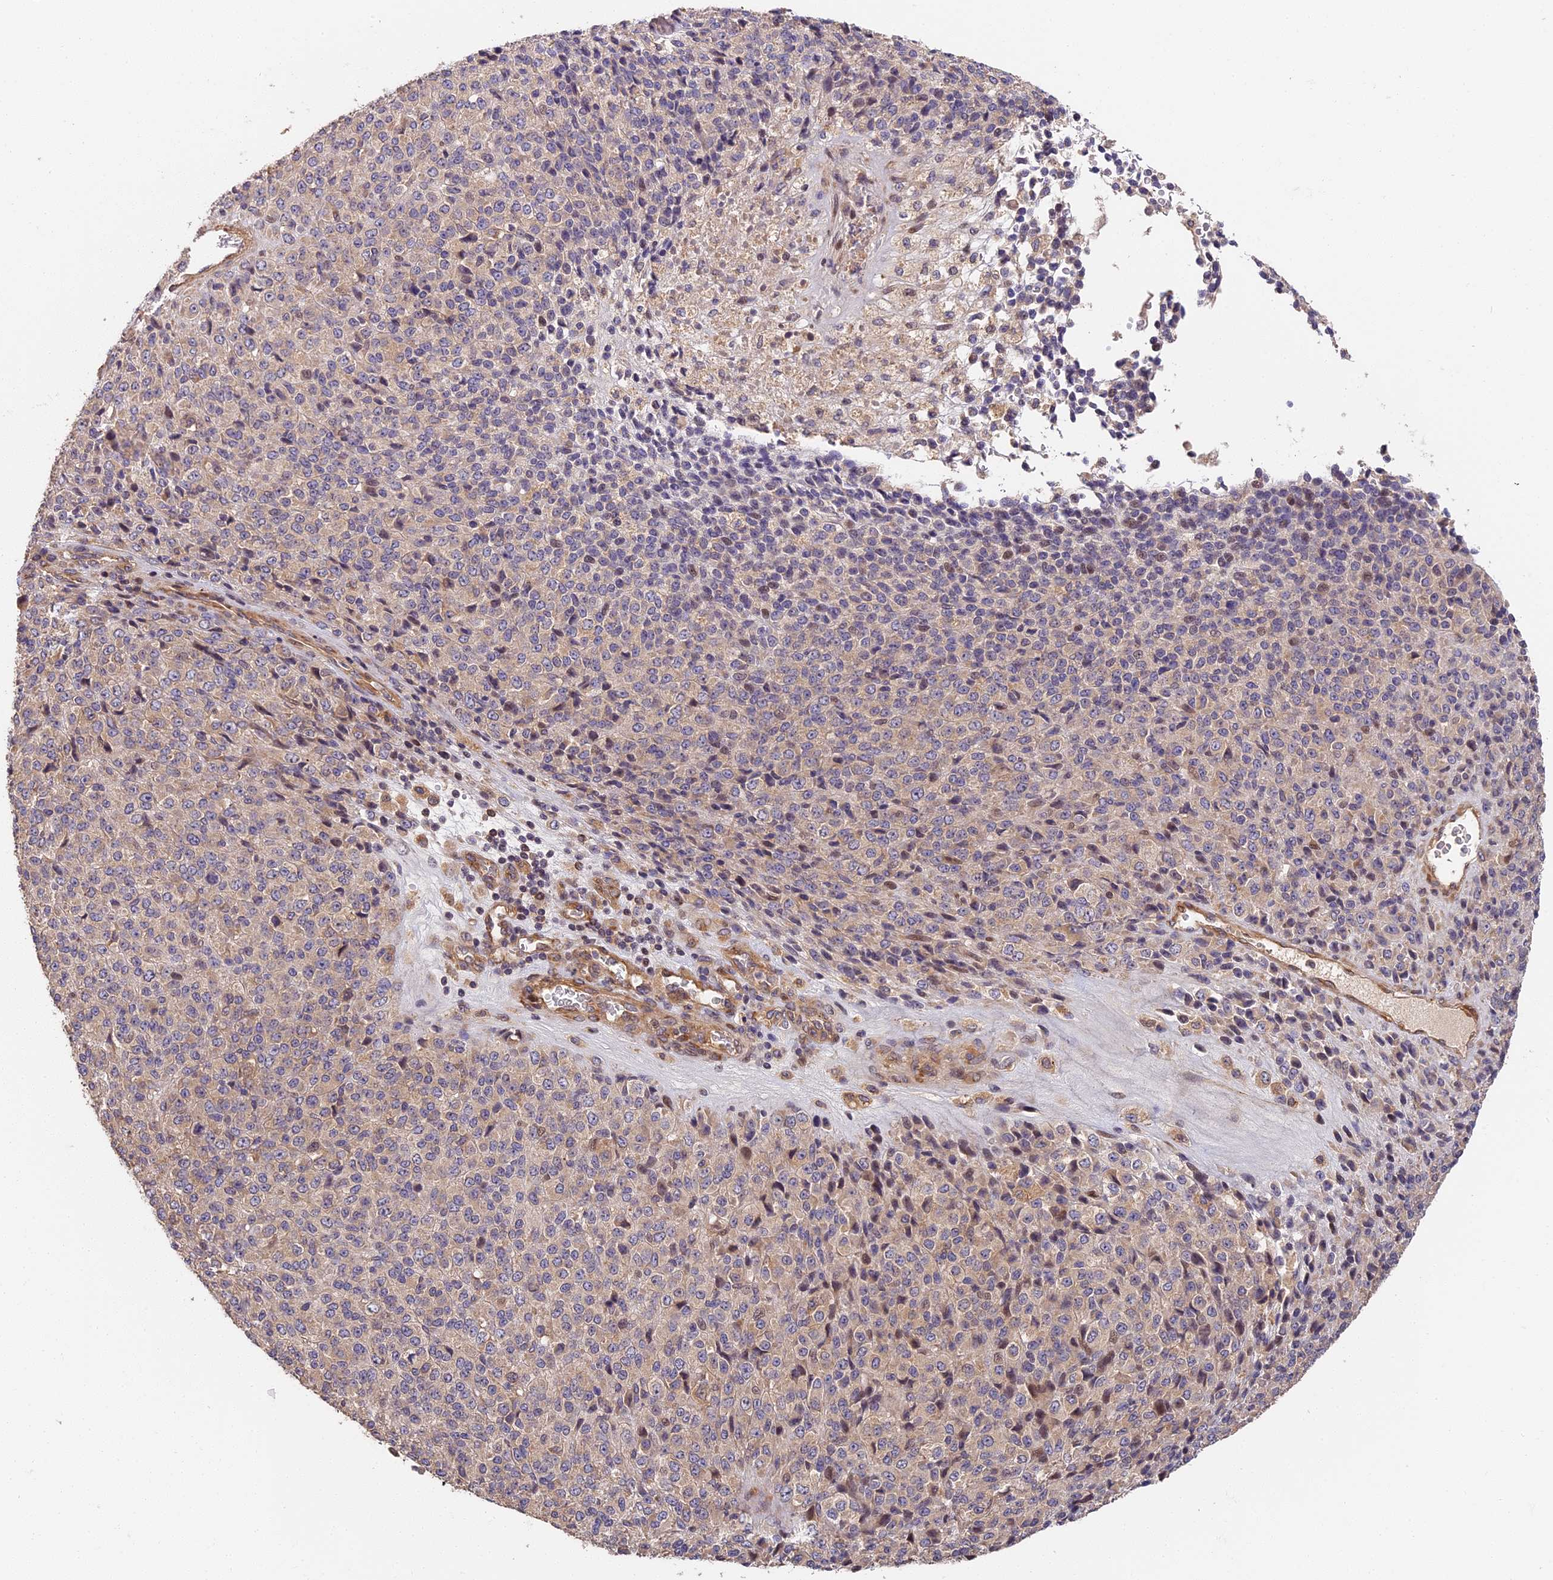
{"staining": {"intensity": "negative", "quantity": "none", "location": "none"}, "tissue": "melanoma", "cell_type": "Tumor cells", "image_type": "cancer", "snomed": [{"axis": "morphology", "description": "Malignant melanoma, Metastatic site"}, {"axis": "topography", "description": "Brain"}], "caption": "High magnification brightfield microscopy of melanoma stained with DAB (3,3'-diaminobenzidine) (brown) and counterstained with hematoxylin (blue): tumor cells show no significant staining.", "gene": "ARHGAP17", "patient": {"sex": "female", "age": 56}}